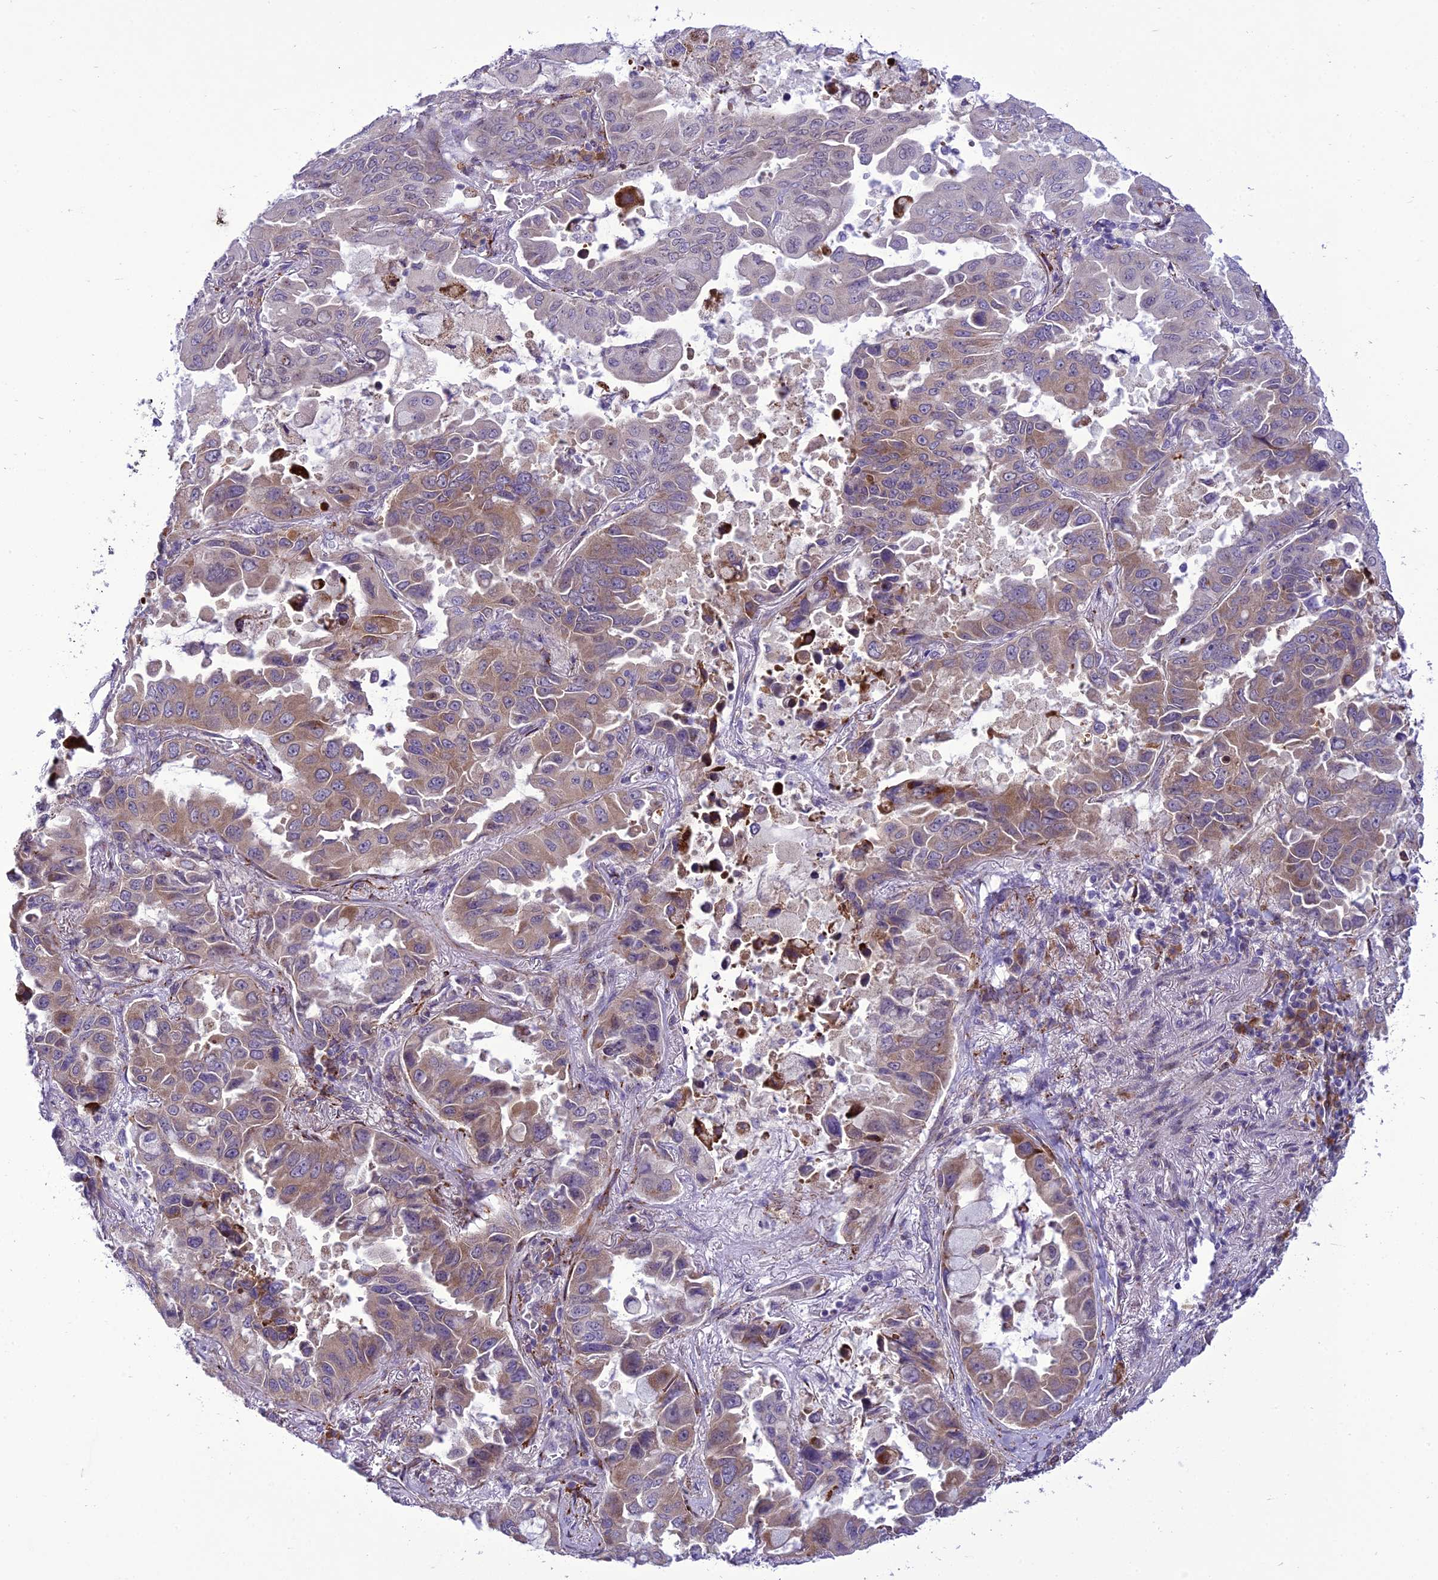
{"staining": {"intensity": "moderate", "quantity": "25%-75%", "location": "cytoplasmic/membranous"}, "tissue": "lung cancer", "cell_type": "Tumor cells", "image_type": "cancer", "snomed": [{"axis": "morphology", "description": "Adenocarcinoma, NOS"}, {"axis": "topography", "description": "Lung"}], "caption": "The immunohistochemical stain highlights moderate cytoplasmic/membranous staining in tumor cells of lung cancer tissue.", "gene": "NEURL2", "patient": {"sex": "male", "age": 64}}